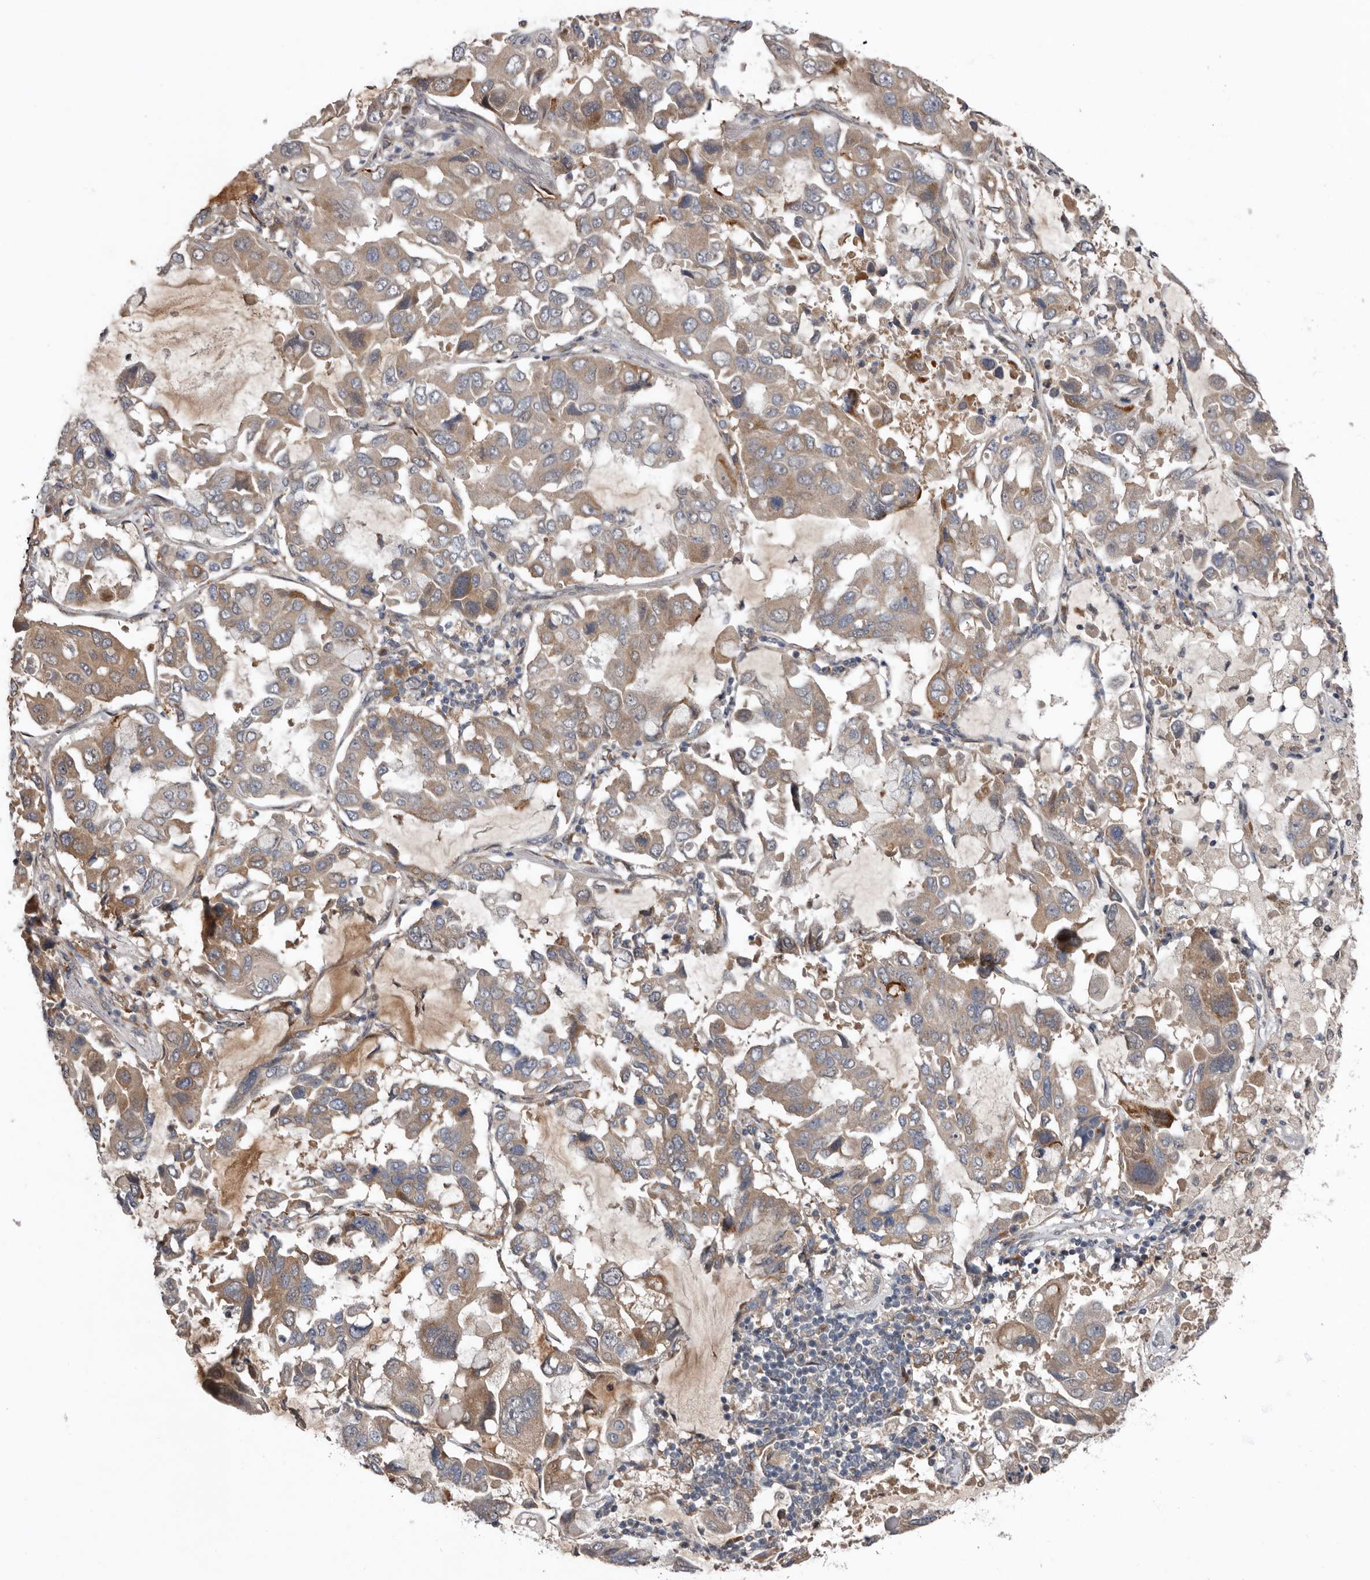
{"staining": {"intensity": "weak", "quantity": ">75%", "location": "cytoplasmic/membranous"}, "tissue": "lung cancer", "cell_type": "Tumor cells", "image_type": "cancer", "snomed": [{"axis": "morphology", "description": "Adenocarcinoma, NOS"}, {"axis": "topography", "description": "Lung"}], "caption": "A high-resolution micrograph shows immunohistochemistry (IHC) staining of lung adenocarcinoma, which displays weak cytoplasmic/membranous expression in about >75% of tumor cells.", "gene": "CHML", "patient": {"sex": "male", "age": 64}}